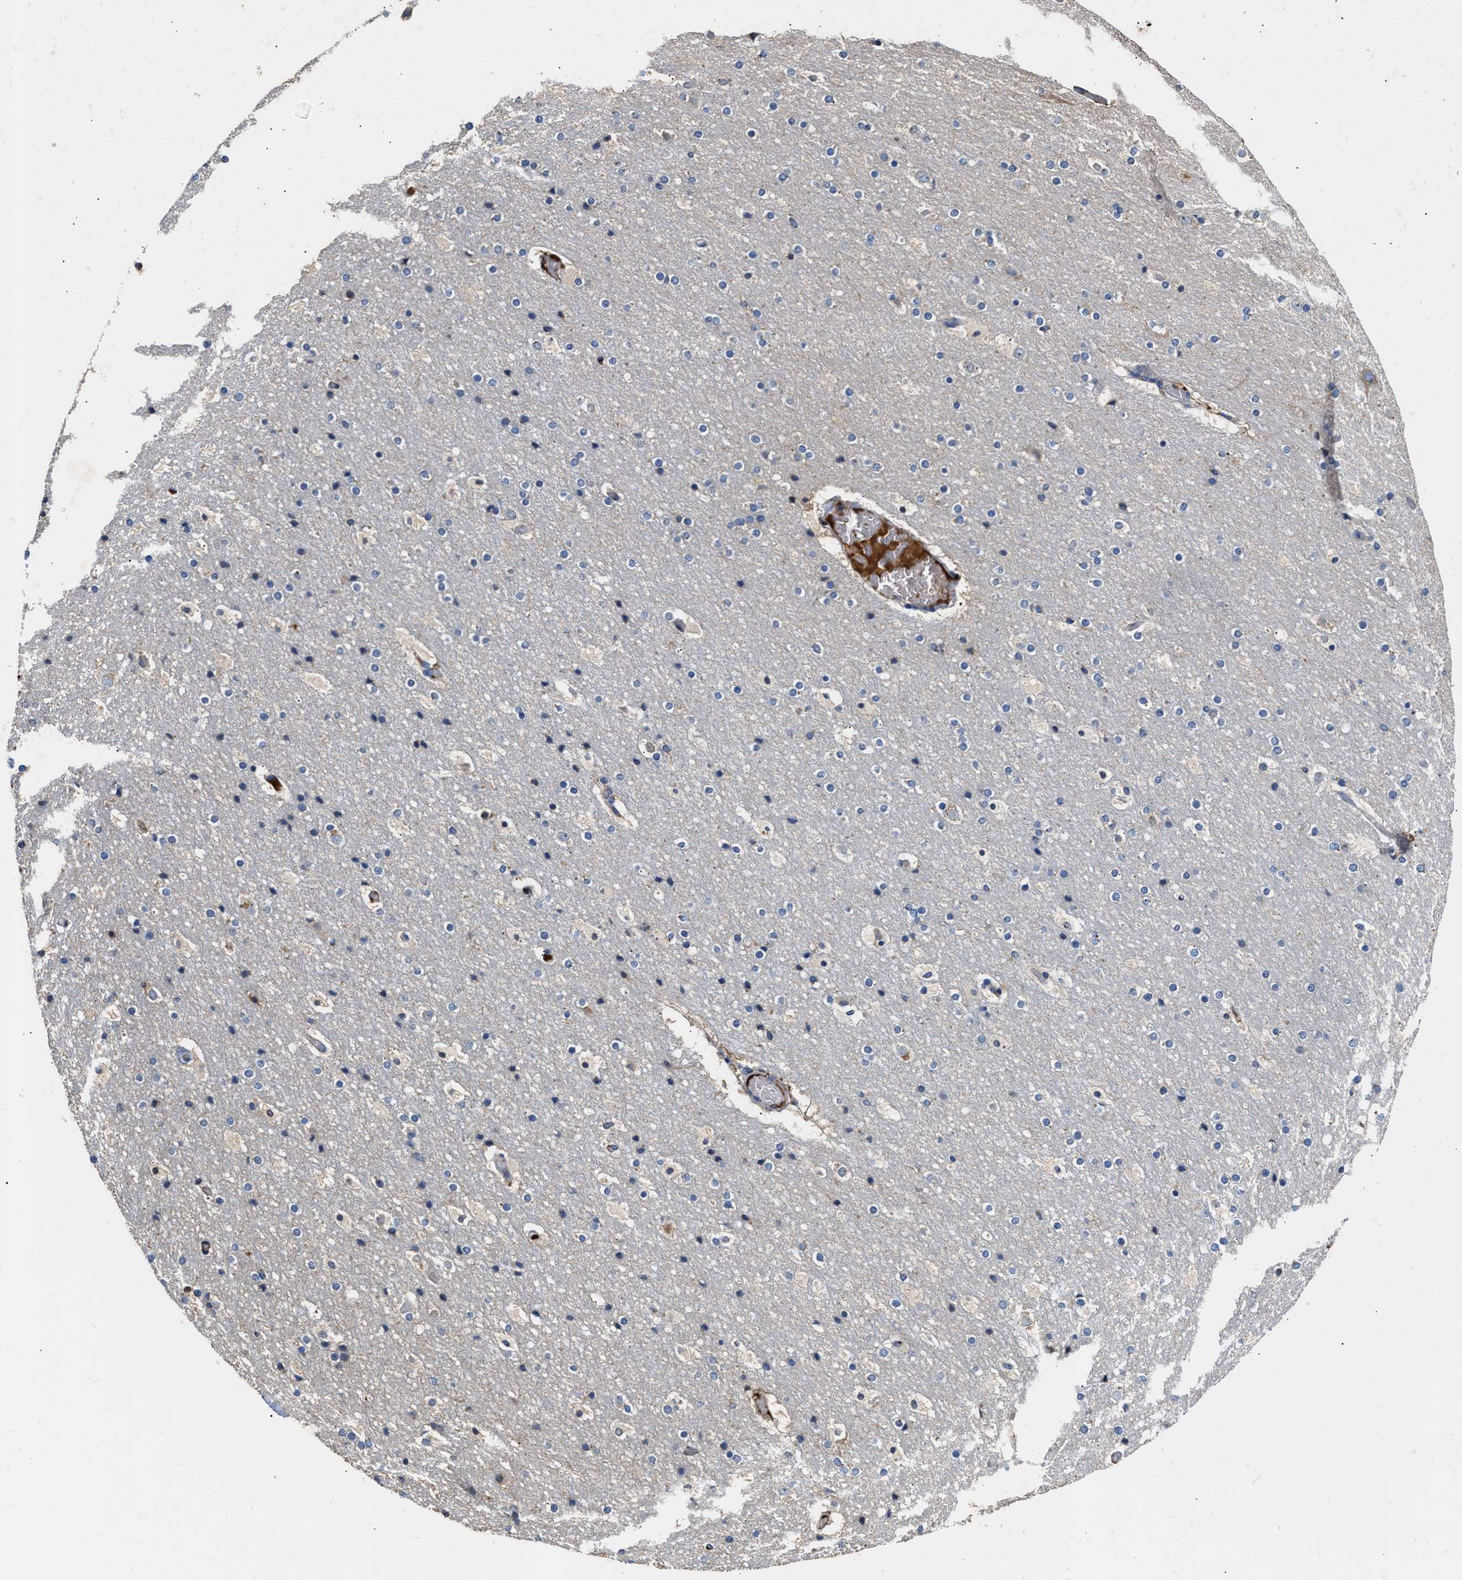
{"staining": {"intensity": "negative", "quantity": "none", "location": "none"}, "tissue": "cerebral cortex", "cell_type": "Endothelial cells", "image_type": "normal", "snomed": [{"axis": "morphology", "description": "Normal tissue, NOS"}, {"axis": "topography", "description": "Cerebral cortex"}], "caption": "Endothelial cells show no significant protein positivity in benign cerebral cortex.", "gene": "C3", "patient": {"sex": "male", "age": 57}}